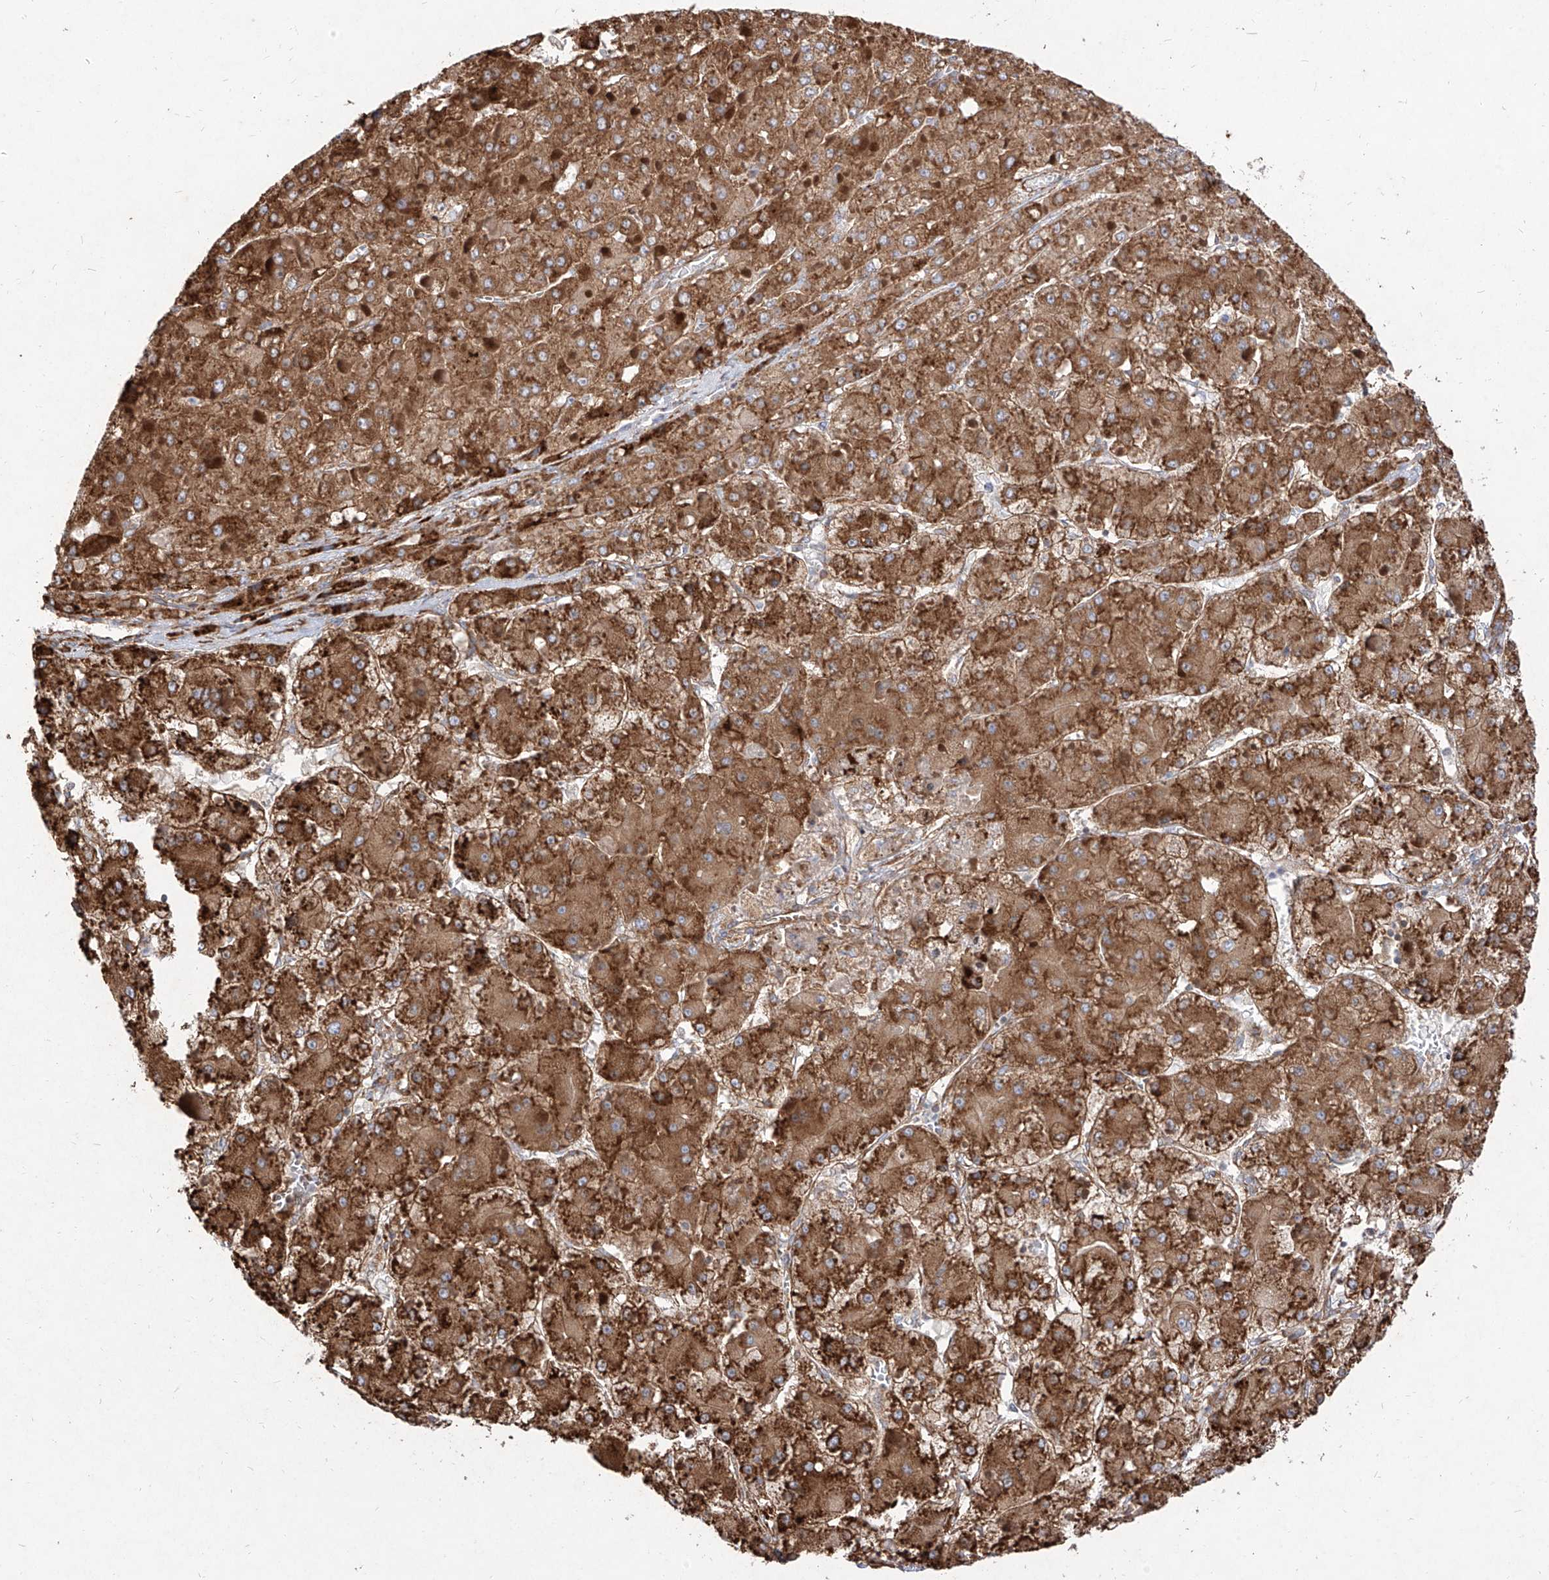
{"staining": {"intensity": "strong", "quantity": ">75%", "location": "cytoplasmic/membranous"}, "tissue": "liver cancer", "cell_type": "Tumor cells", "image_type": "cancer", "snomed": [{"axis": "morphology", "description": "Carcinoma, Hepatocellular, NOS"}, {"axis": "topography", "description": "Liver"}], "caption": "Tumor cells exhibit high levels of strong cytoplasmic/membranous positivity in approximately >75% of cells in human liver cancer (hepatocellular carcinoma).", "gene": "RPS25", "patient": {"sex": "female", "age": 73}}